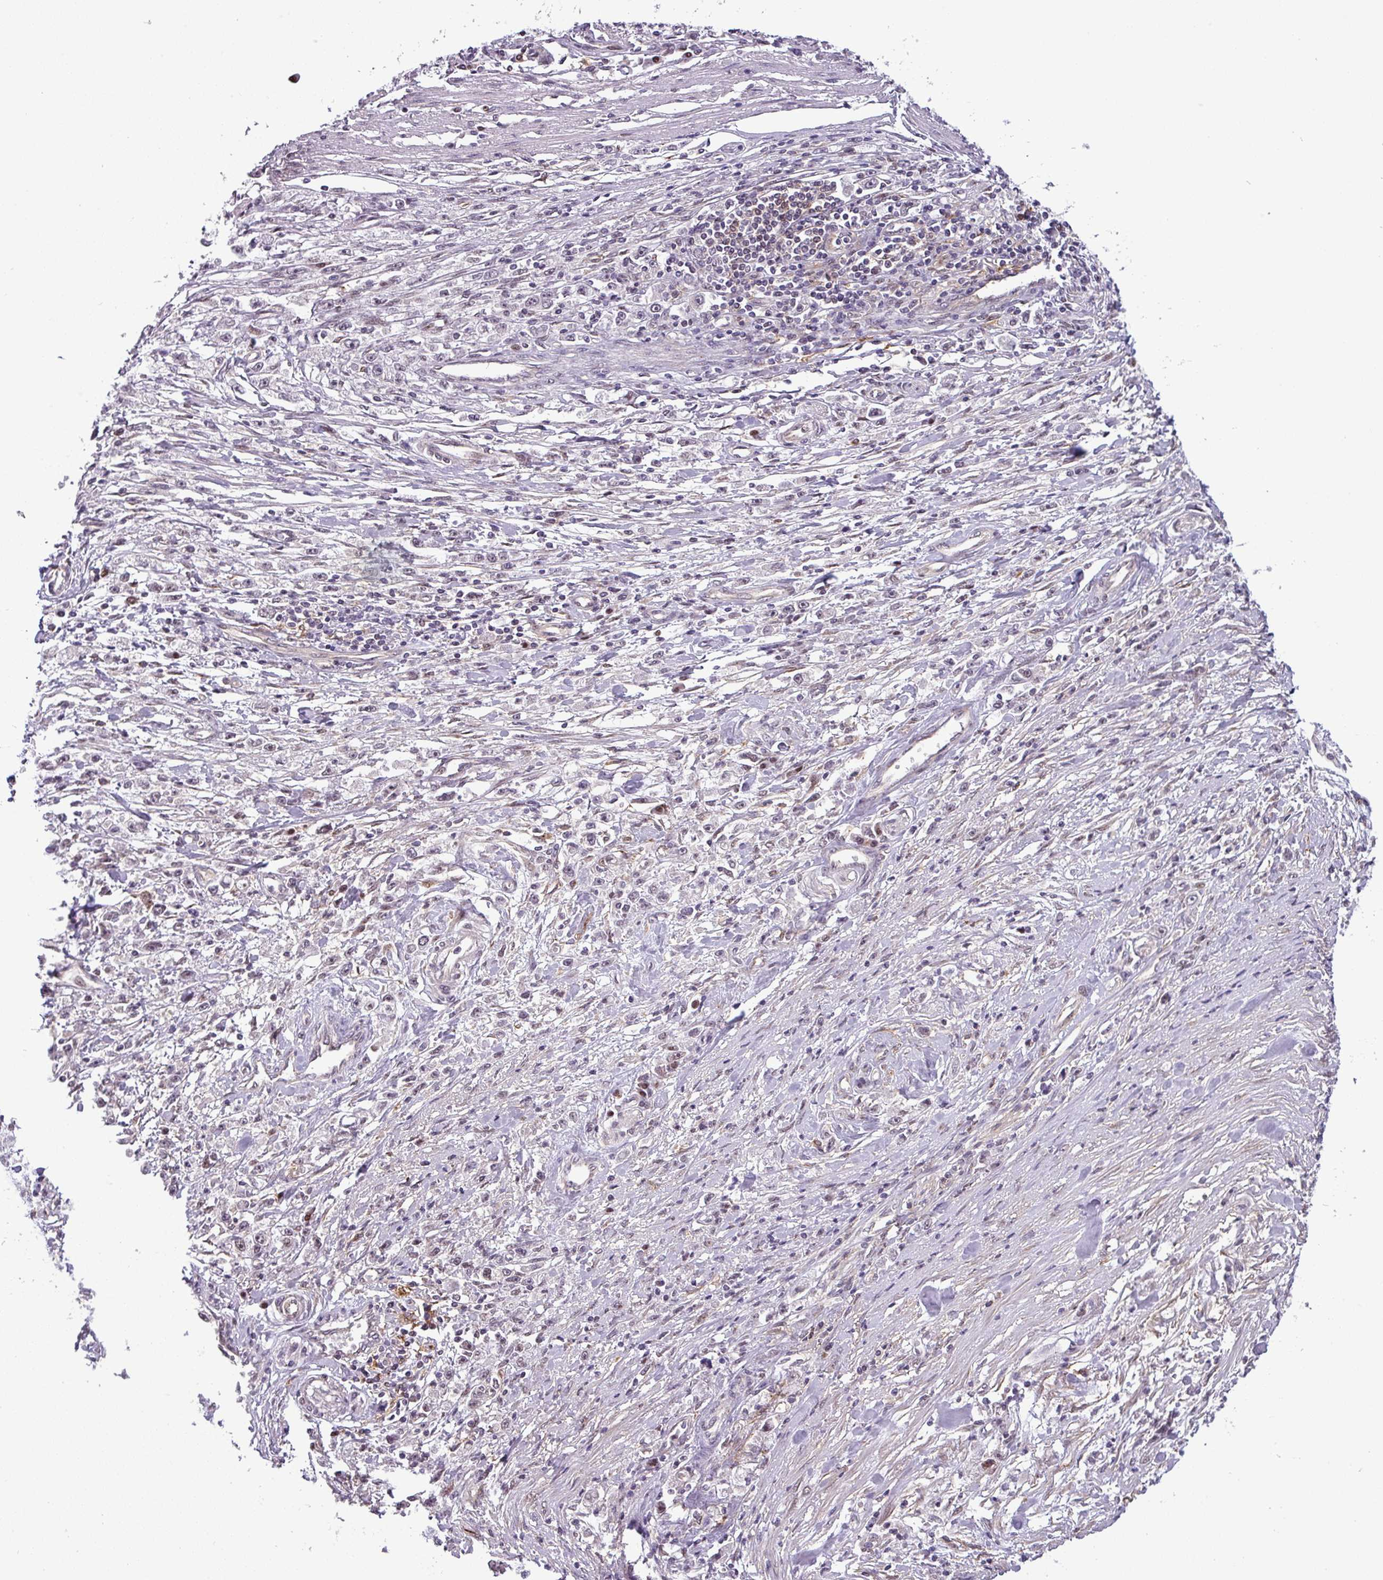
{"staining": {"intensity": "weak", "quantity": "<25%", "location": "nuclear"}, "tissue": "stomach cancer", "cell_type": "Tumor cells", "image_type": "cancer", "snomed": [{"axis": "morphology", "description": "Adenocarcinoma, NOS"}, {"axis": "topography", "description": "Stomach"}], "caption": "Immunohistochemical staining of stomach adenocarcinoma reveals no significant positivity in tumor cells.", "gene": "NPFFR1", "patient": {"sex": "female", "age": 59}}